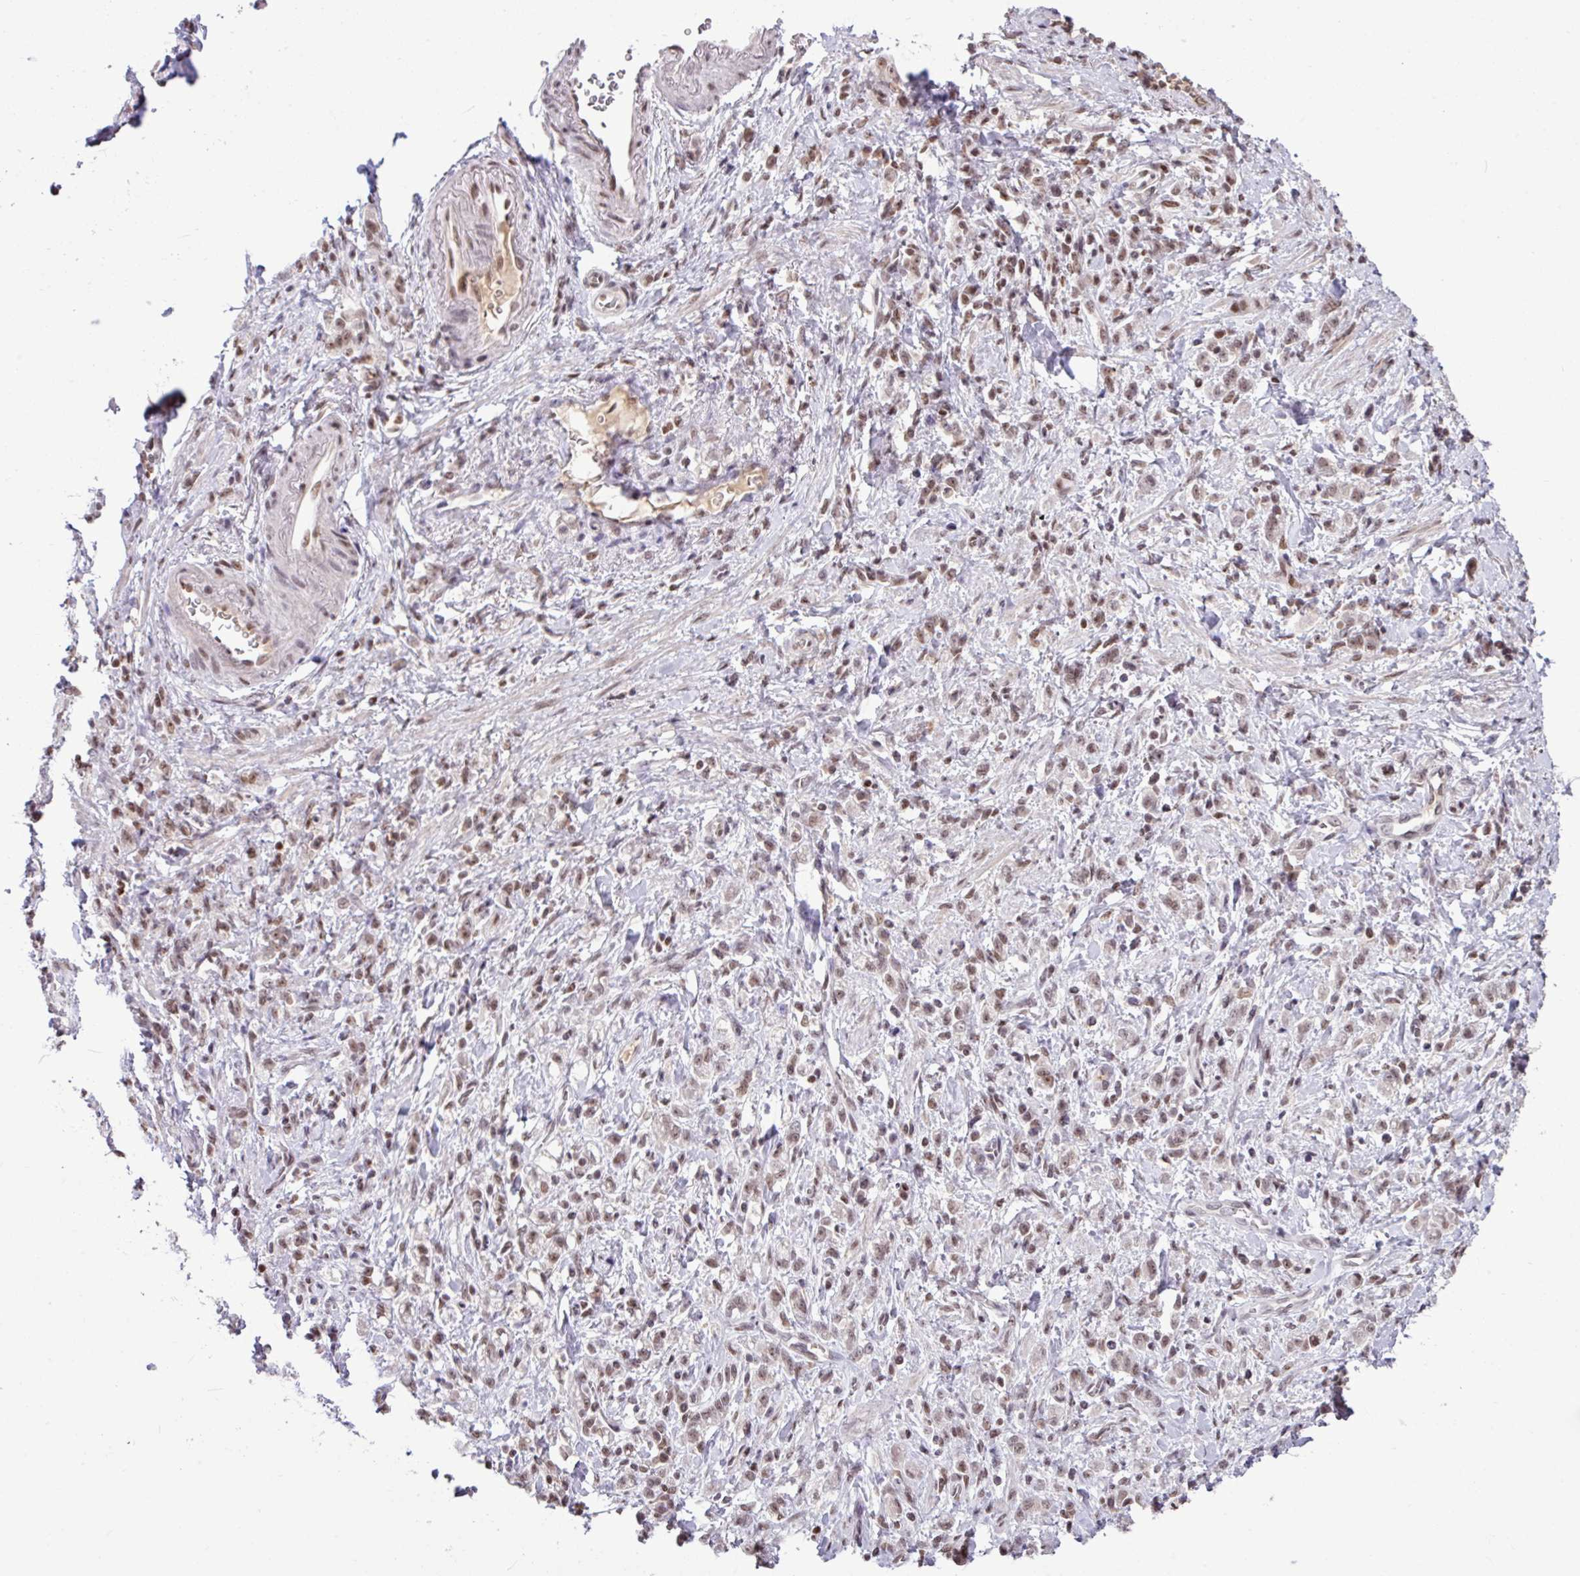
{"staining": {"intensity": "weak", "quantity": ">75%", "location": "nuclear"}, "tissue": "stomach cancer", "cell_type": "Tumor cells", "image_type": "cancer", "snomed": [{"axis": "morphology", "description": "Adenocarcinoma, NOS"}, {"axis": "topography", "description": "Stomach"}], "caption": "Immunohistochemistry (IHC) image of neoplastic tissue: stomach cancer (adenocarcinoma) stained using immunohistochemistry (IHC) exhibits low levels of weak protein expression localized specifically in the nuclear of tumor cells, appearing as a nuclear brown color.", "gene": "TDG", "patient": {"sex": "male", "age": 77}}